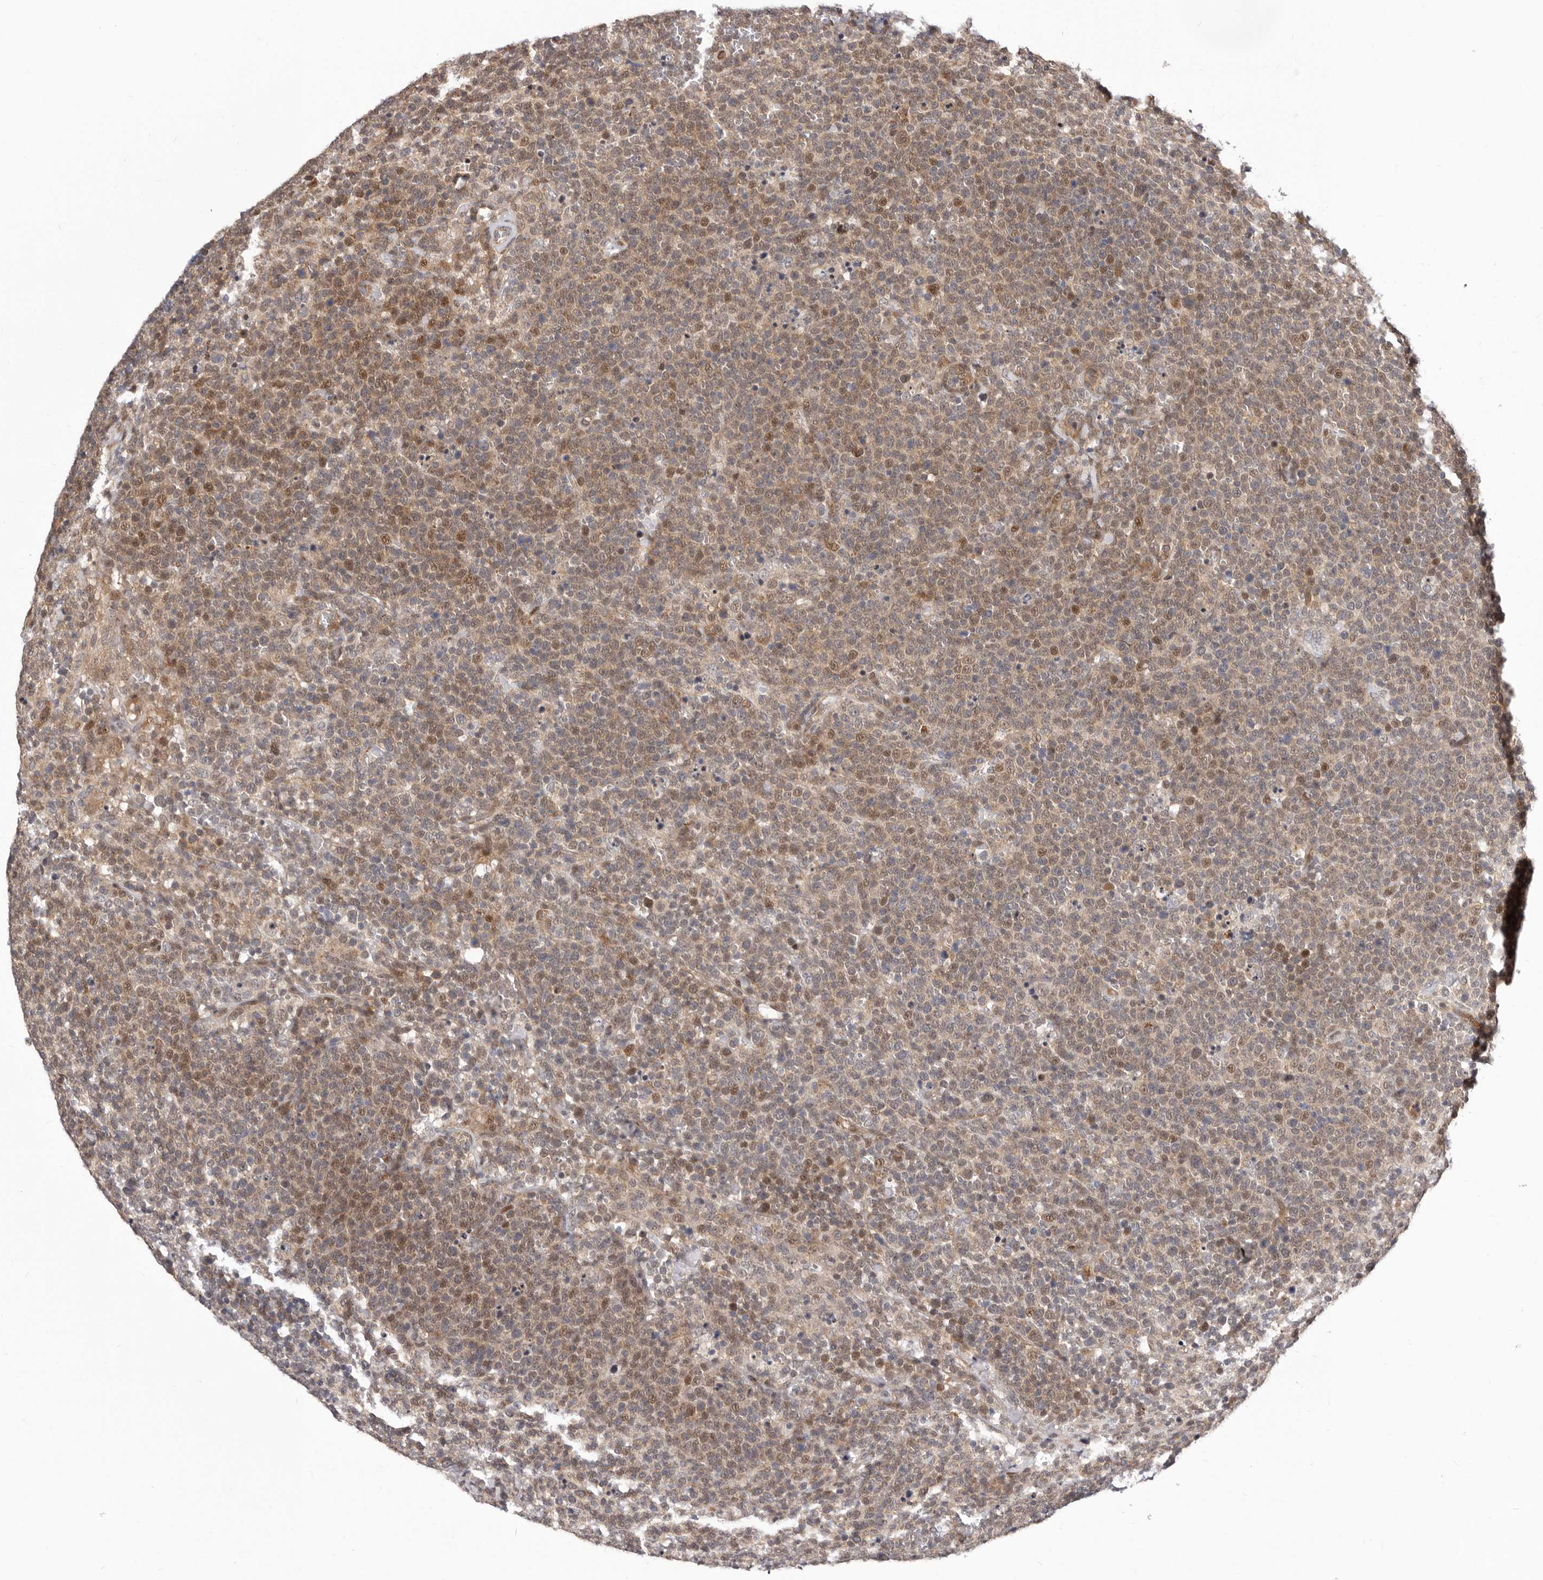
{"staining": {"intensity": "moderate", "quantity": ">75%", "location": "cytoplasmic/membranous,nuclear"}, "tissue": "lymphoma", "cell_type": "Tumor cells", "image_type": "cancer", "snomed": [{"axis": "morphology", "description": "Malignant lymphoma, non-Hodgkin's type, High grade"}, {"axis": "topography", "description": "Lymph node"}], "caption": "Immunohistochemical staining of human lymphoma demonstrates medium levels of moderate cytoplasmic/membranous and nuclear staining in approximately >75% of tumor cells.", "gene": "GLRX3", "patient": {"sex": "male", "age": 61}}